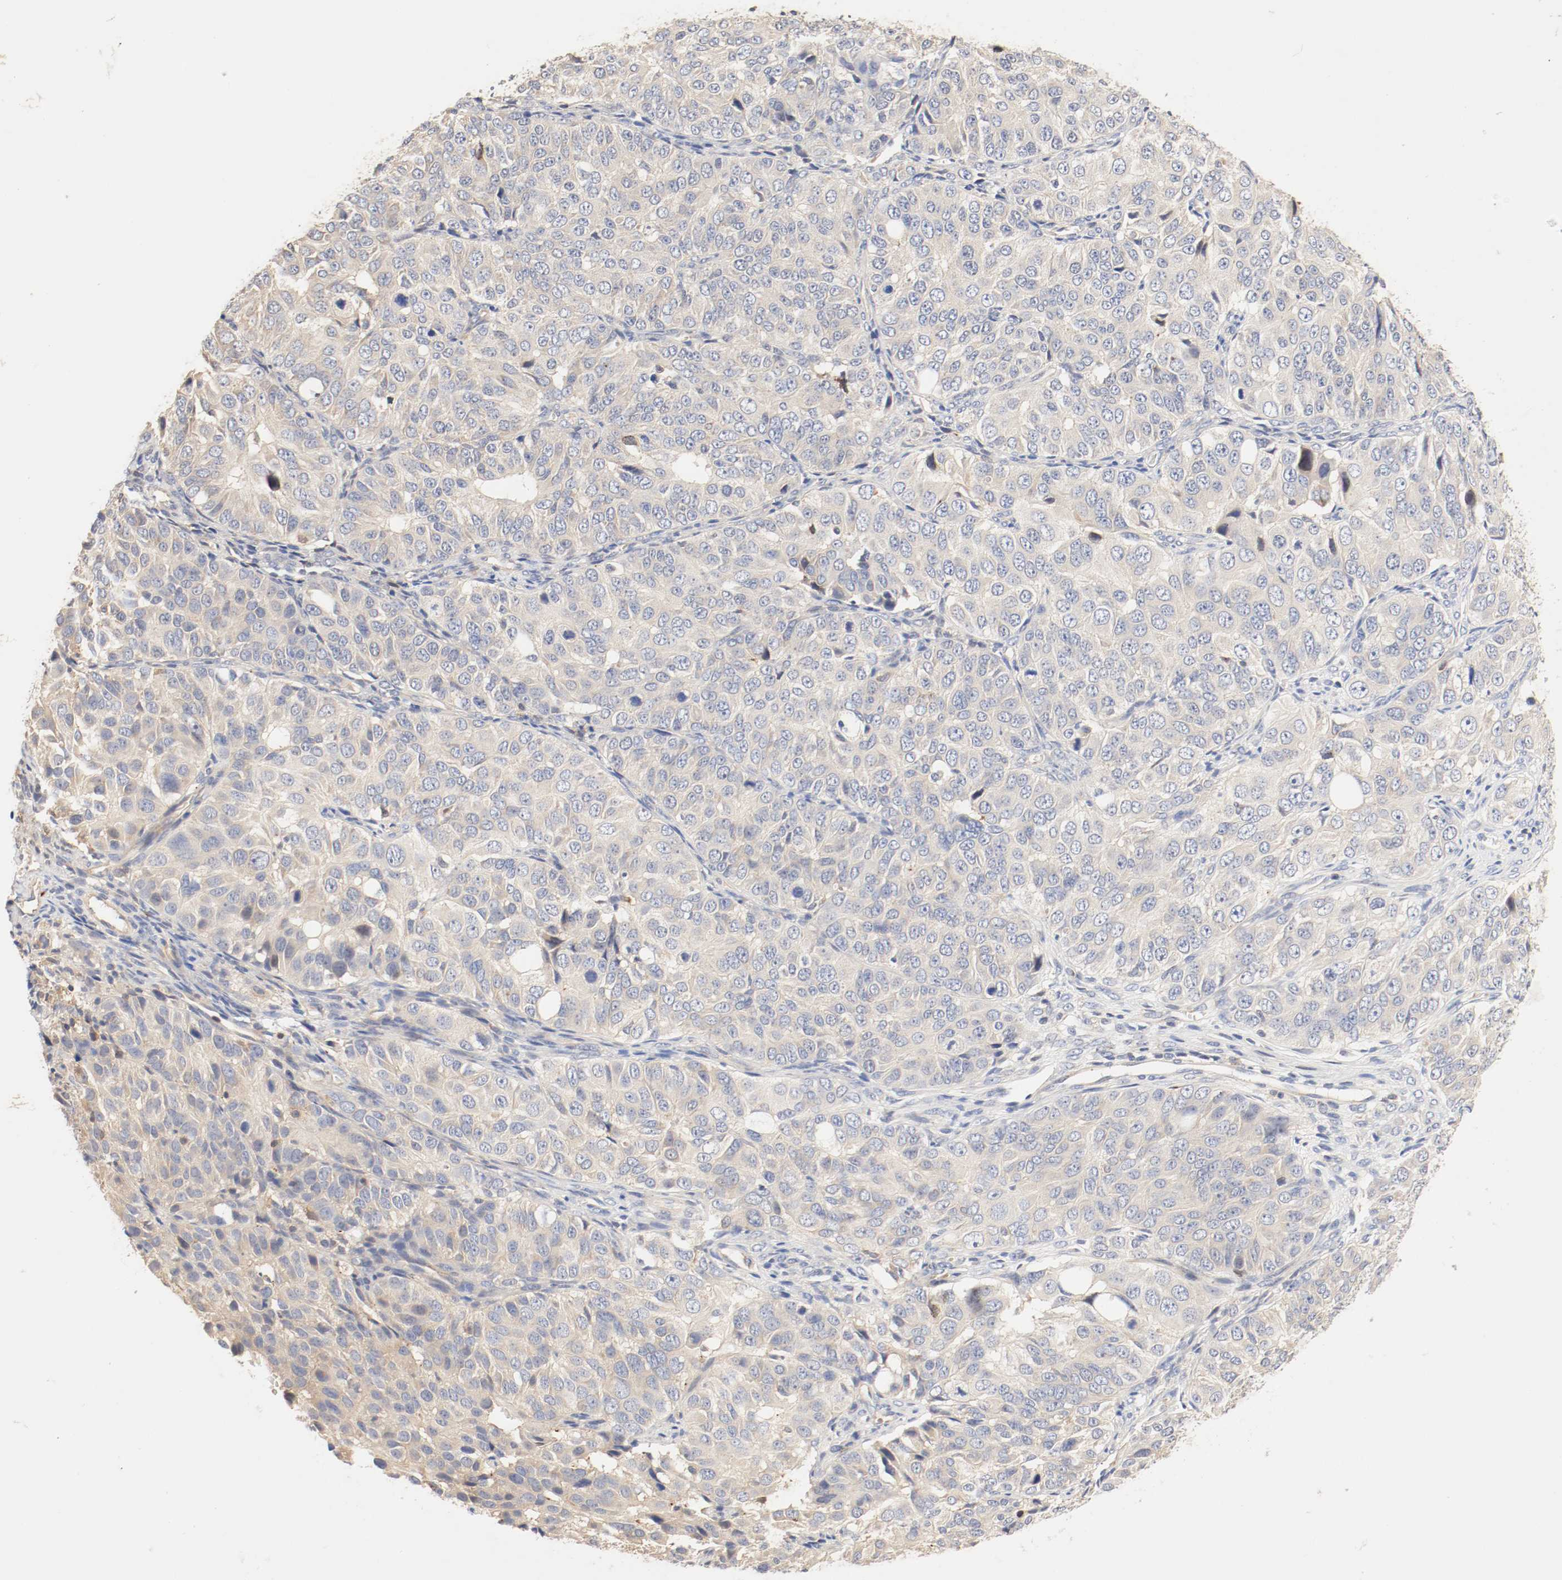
{"staining": {"intensity": "weak", "quantity": "25%-75%", "location": "cytoplasmic/membranous"}, "tissue": "ovarian cancer", "cell_type": "Tumor cells", "image_type": "cancer", "snomed": [{"axis": "morphology", "description": "Carcinoma, endometroid"}, {"axis": "topography", "description": "Ovary"}], "caption": "Tumor cells exhibit weak cytoplasmic/membranous expression in approximately 25%-75% of cells in ovarian cancer (endometroid carcinoma). The staining was performed using DAB (3,3'-diaminobenzidine) to visualize the protein expression in brown, while the nuclei were stained in blue with hematoxylin (Magnification: 20x).", "gene": "GIT1", "patient": {"sex": "female", "age": 51}}